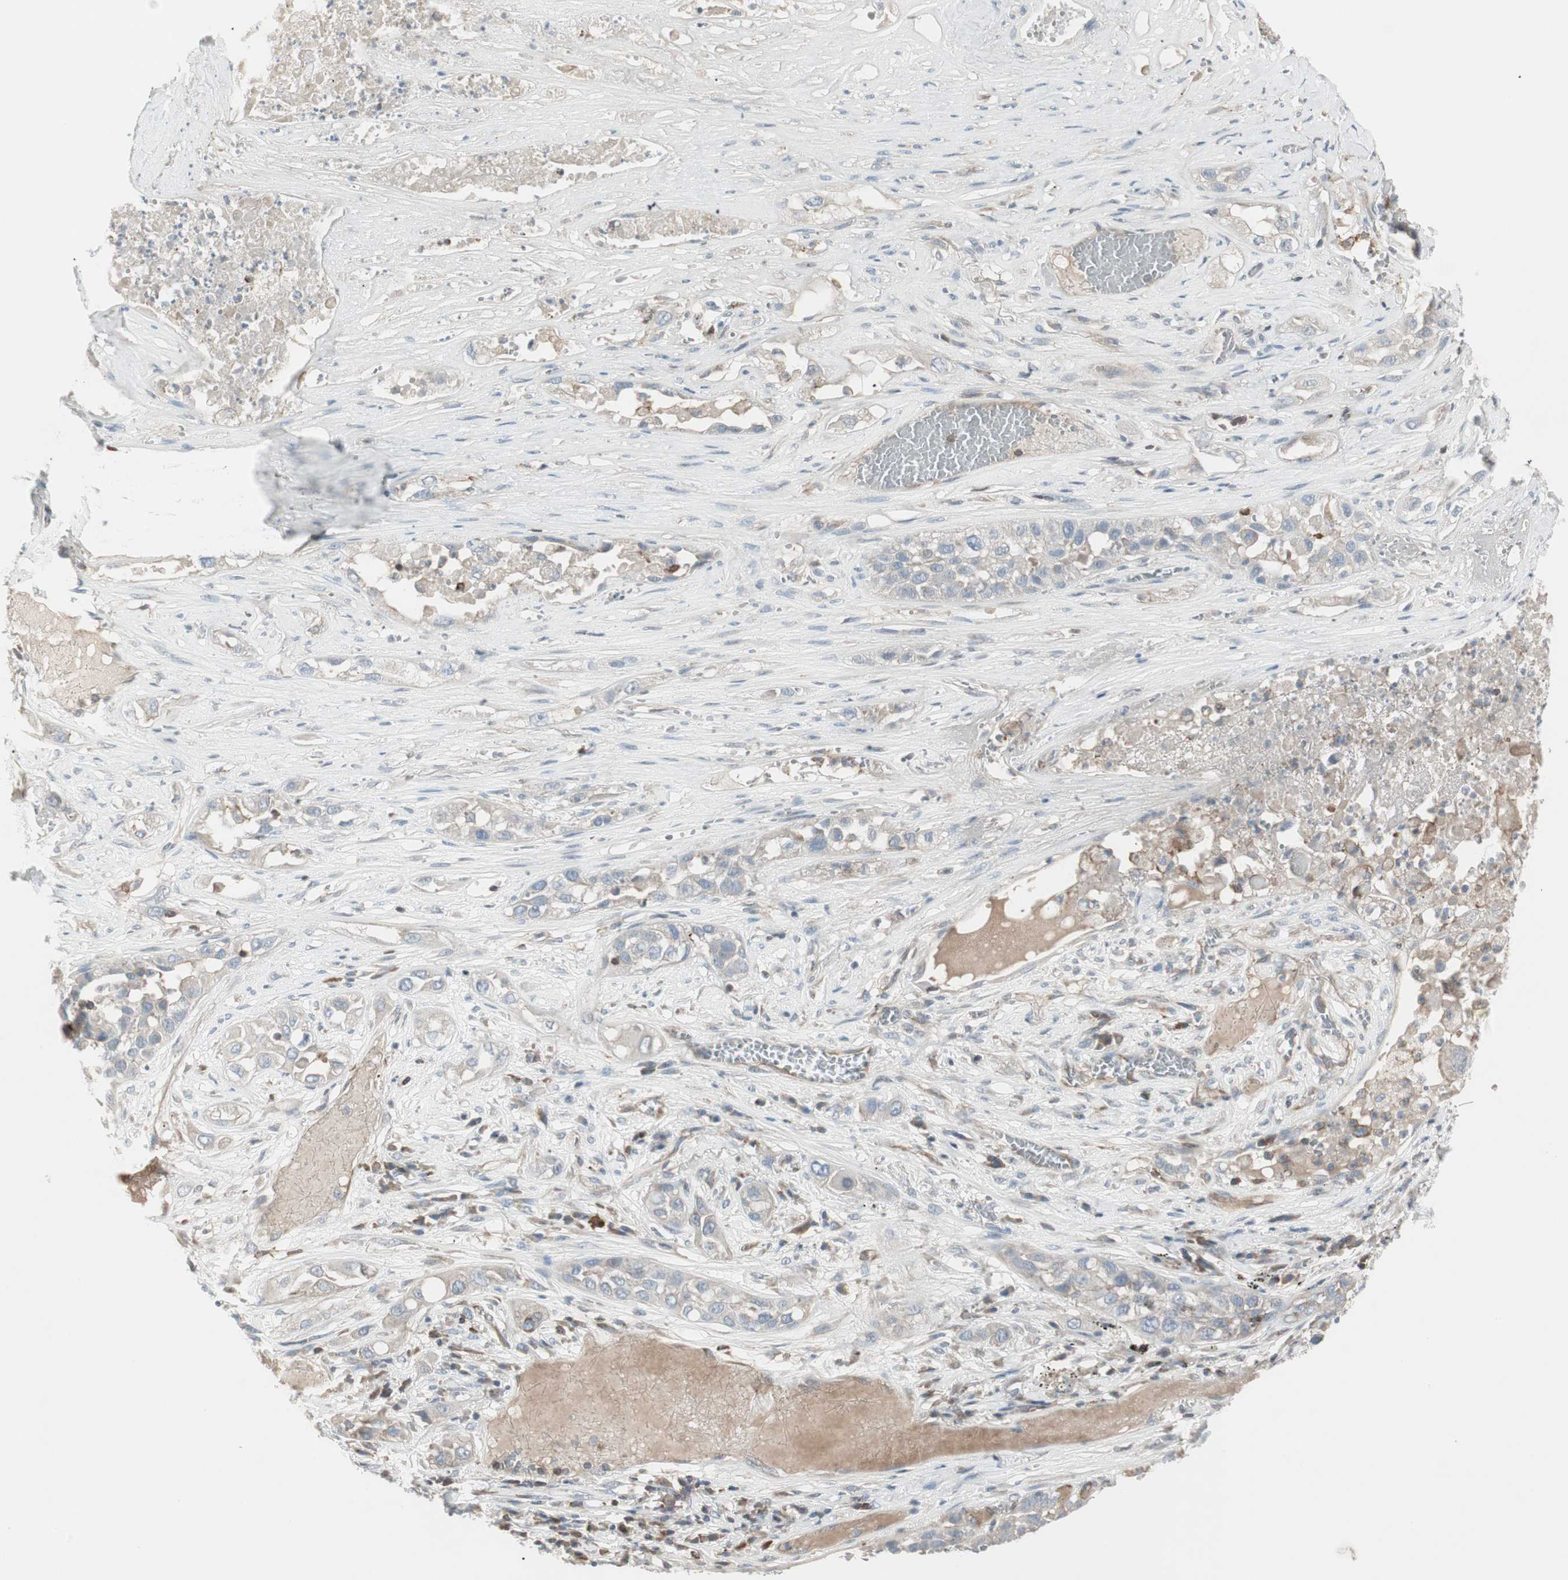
{"staining": {"intensity": "negative", "quantity": "none", "location": "none"}, "tissue": "lung cancer", "cell_type": "Tumor cells", "image_type": "cancer", "snomed": [{"axis": "morphology", "description": "Squamous cell carcinoma, NOS"}, {"axis": "topography", "description": "Lung"}], "caption": "Tumor cells are negative for brown protein staining in lung squamous cell carcinoma.", "gene": "MAP4K4", "patient": {"sex": "male", "age": 71}}